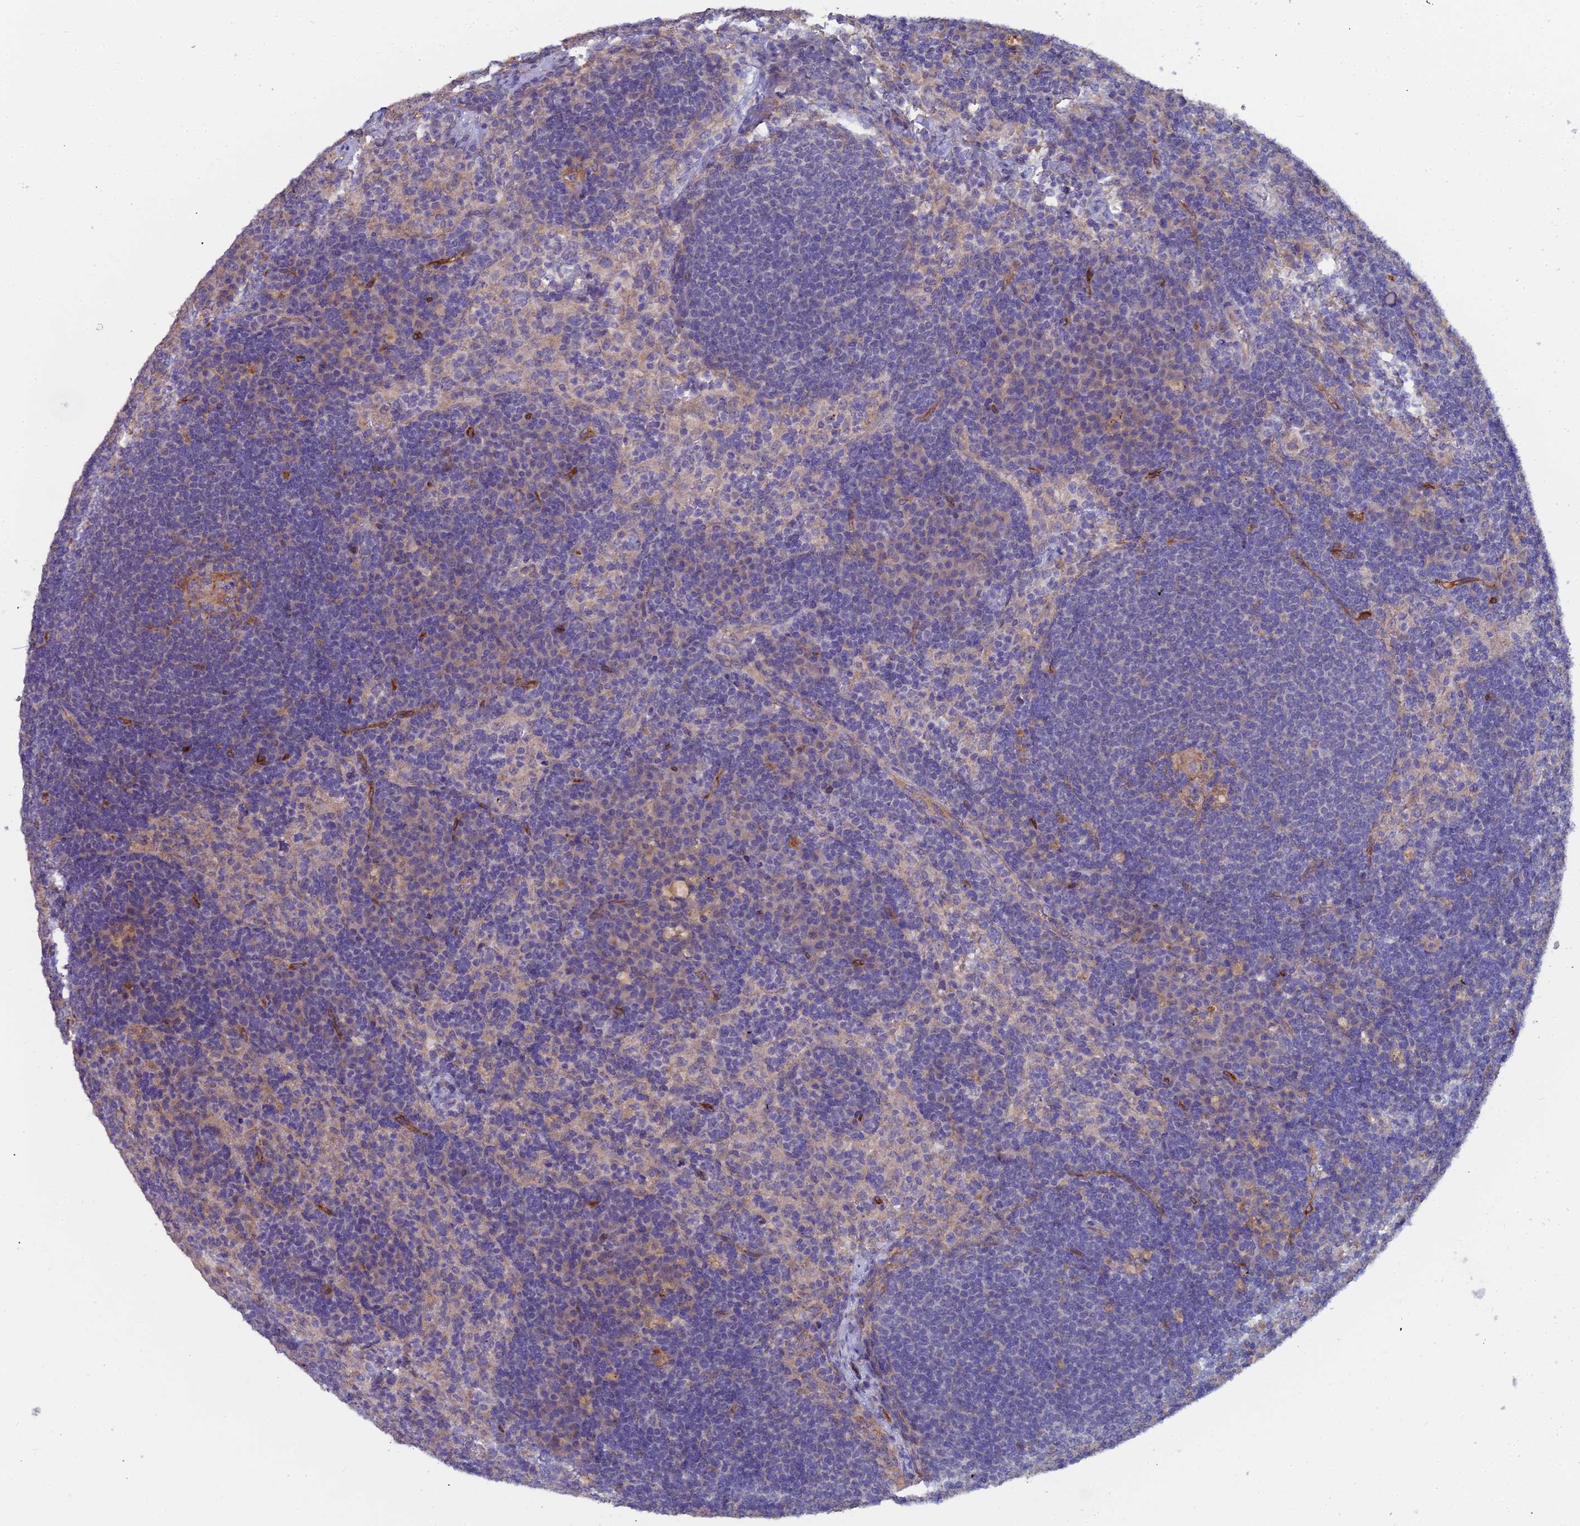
{"staining": {"intensity": "negative", "quantity": "none", "location": "none"}, "tissue": "lymph node", "cell_type": "Germinal center cells", "image_type": "normal", "snomed": [{"axis": "morphology", "description": "Normal tissue, NOS"}, {"axis": "topography", "description": "Lymph node"}], "caption": "Protein analysis of unremarkable lymph node reveals no significant staining in germinal center cells.", "gene": "RDX", "patient": {"sex": "female", "age": 70}}